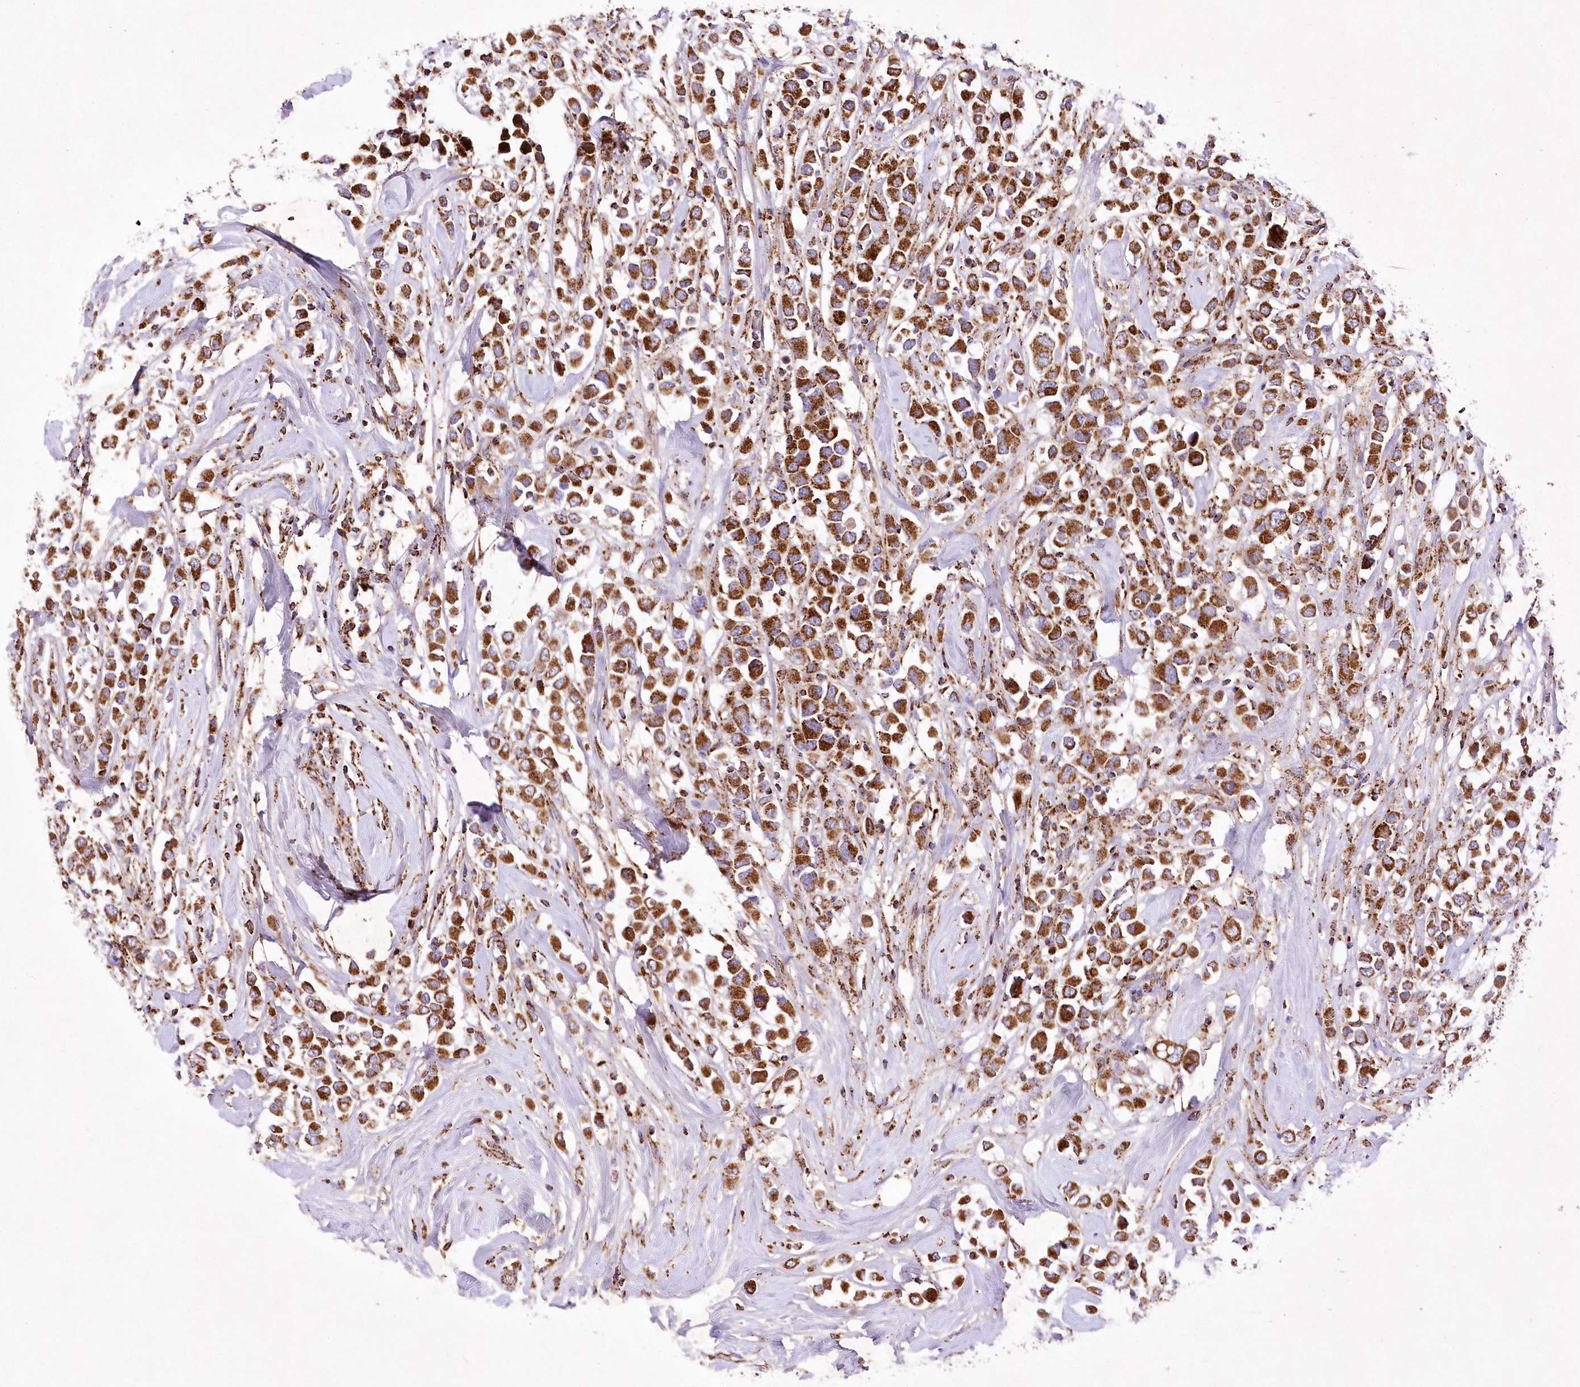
{"staining": {"intensity": "strong", "quantity": ">75%", "location": "cytoplasmic/membranous"}, "tissue": "breast cancer", "cell_type": "Tumor cells", "image_type": "cancer", "snomed": [{"axis": "morphology", "description": "Duct carcinoma"}, {"axis": "topography", "description": "Breast"}], "caption": "The photomicrograph shows immunohistochemical staining of breast cancer. There is strong cytoplasmic/membranous expression is identified in approximately >75% of tumor cells.", "gene": "ASNSD1", "patient": {"sex": "female", "age": 61}}